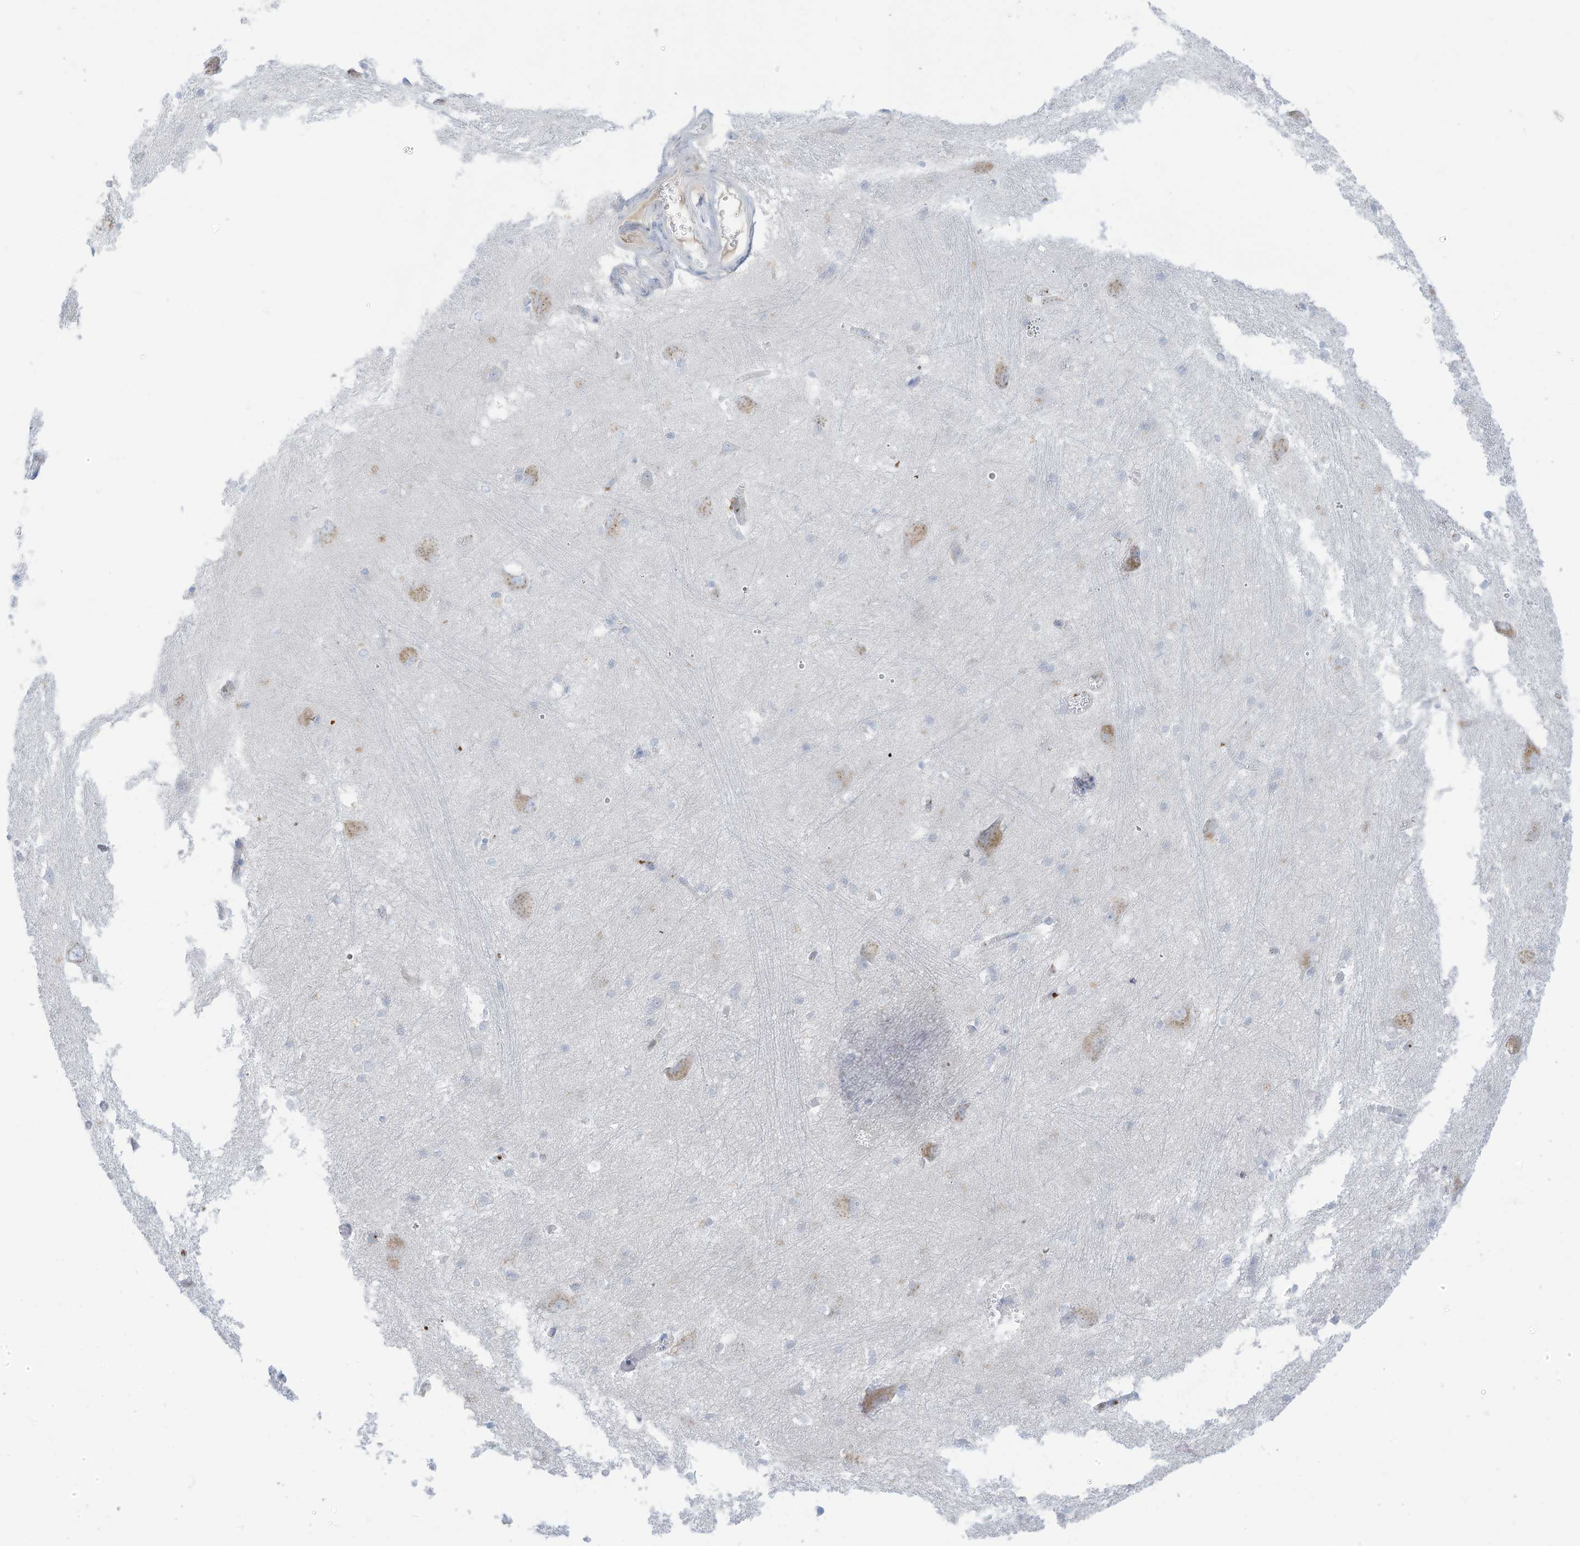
{"staining": {"intensity": "negative", "quantity": "none", "location": "none"}, "tissue": "caudate", "cell_type": "Glial cells", "image_type": "normal", "snomed": [{"axis": "morphology", "description": "Normal tissue, NOS"}, {"axis": "topography", "description": "Lateral ventricle wall"}], "caption": "The histopathology image reveals no staining of glial cells in unremarkable caudate. Brightfield microscopy of IHC stained with DAB (brown) and hematoxylin (blue), captured at high magnification.", "gene": "HSD17B13", "patient": {"sex": "male", "age": 37}}